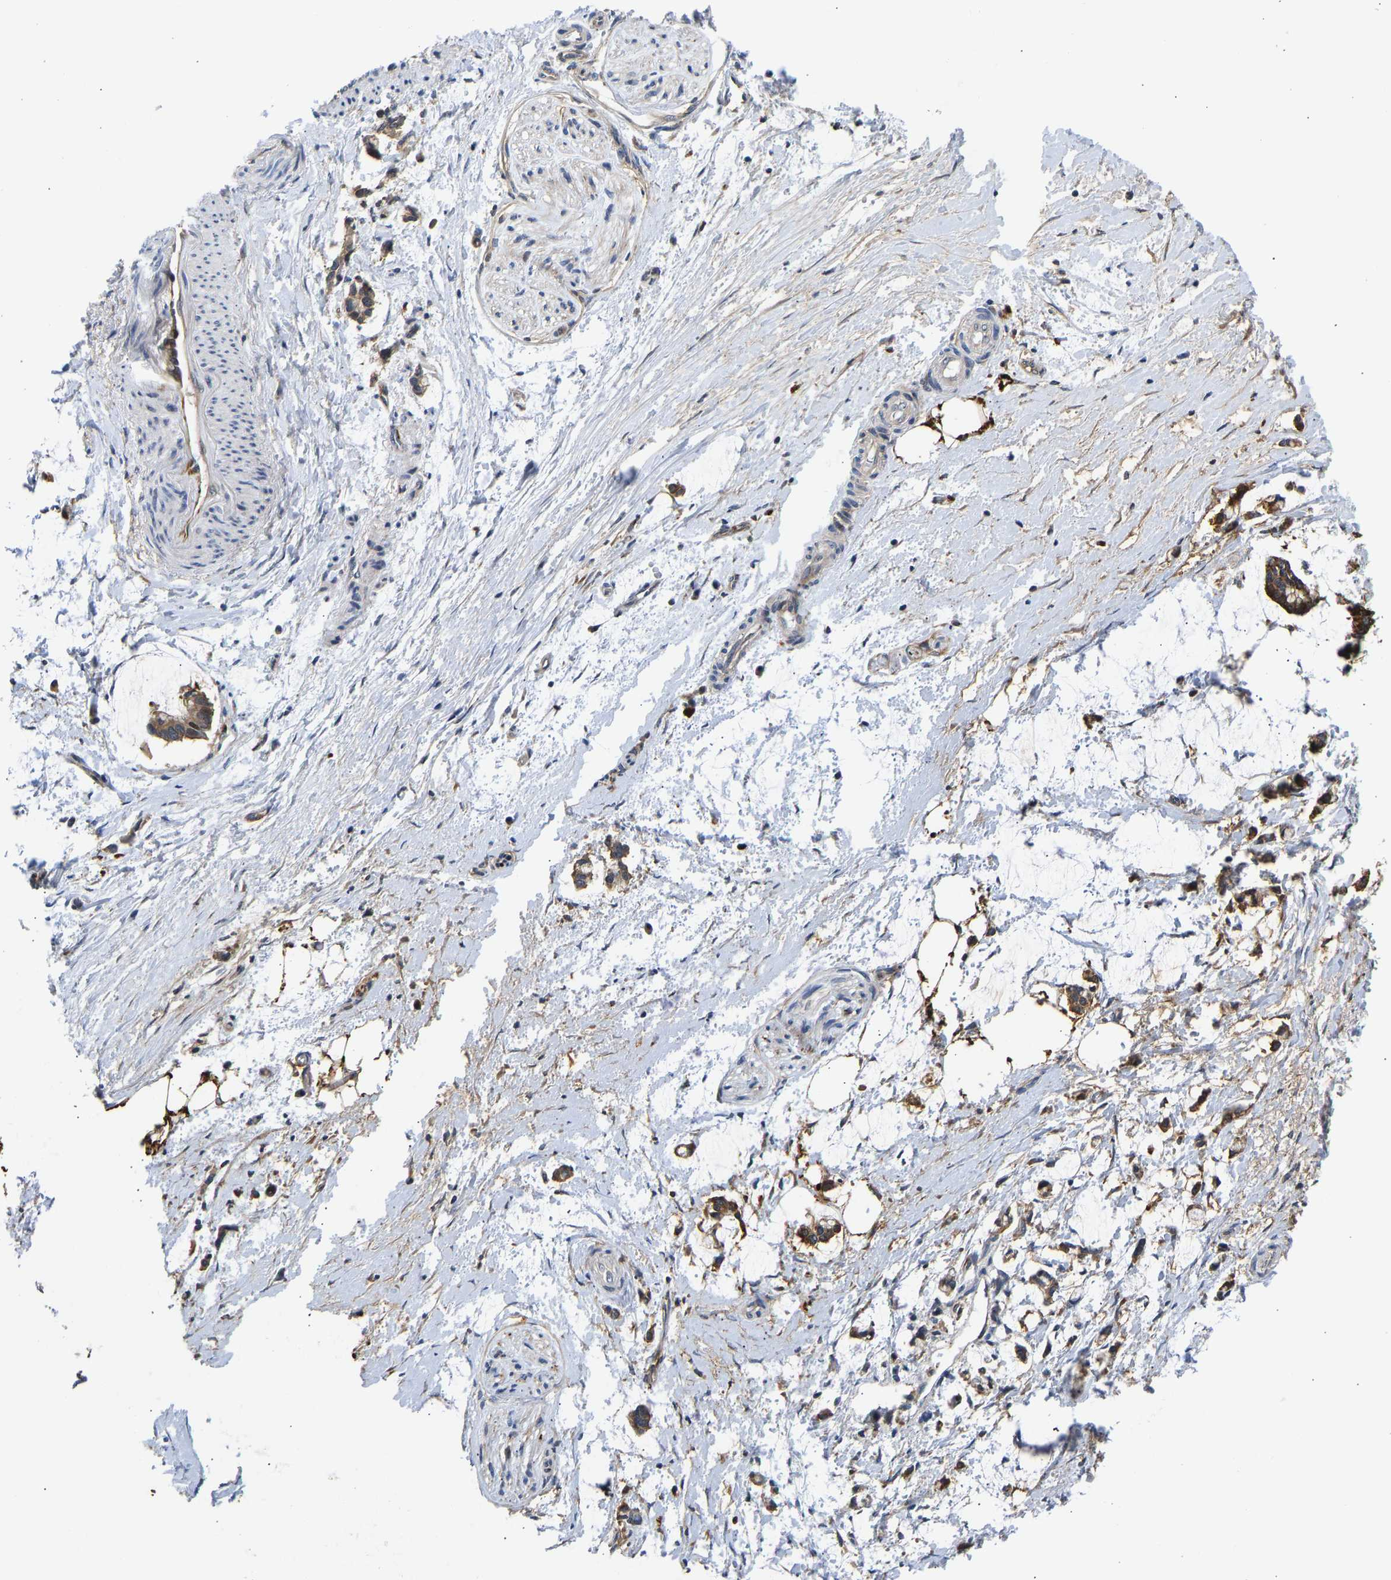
{"staining": {"intensity": "strong", "quantity": ">75%", "location": "cytoplasmic/membranous"}, "tissue": "adipose tissue", "cell_type": "Adipocytes", "image_type": "normal", "snomed": [{"axis": "morphology", "description": "Normal tissue, NOS"}, {"axis": "morphology", "description": "Adenocarcinoma, NOS"}, {"axis": "topography", "description": "Colon"}, {"axis": "topography", "description": "Peripheral nerve tissue"}], "caption": "Benign adipose tissue reveals strong cytoplasmic/membranous staining in approximately >75% of adipocytes.", "gene": "RESF1", "patient": {"sex": "male", "age": 14}}